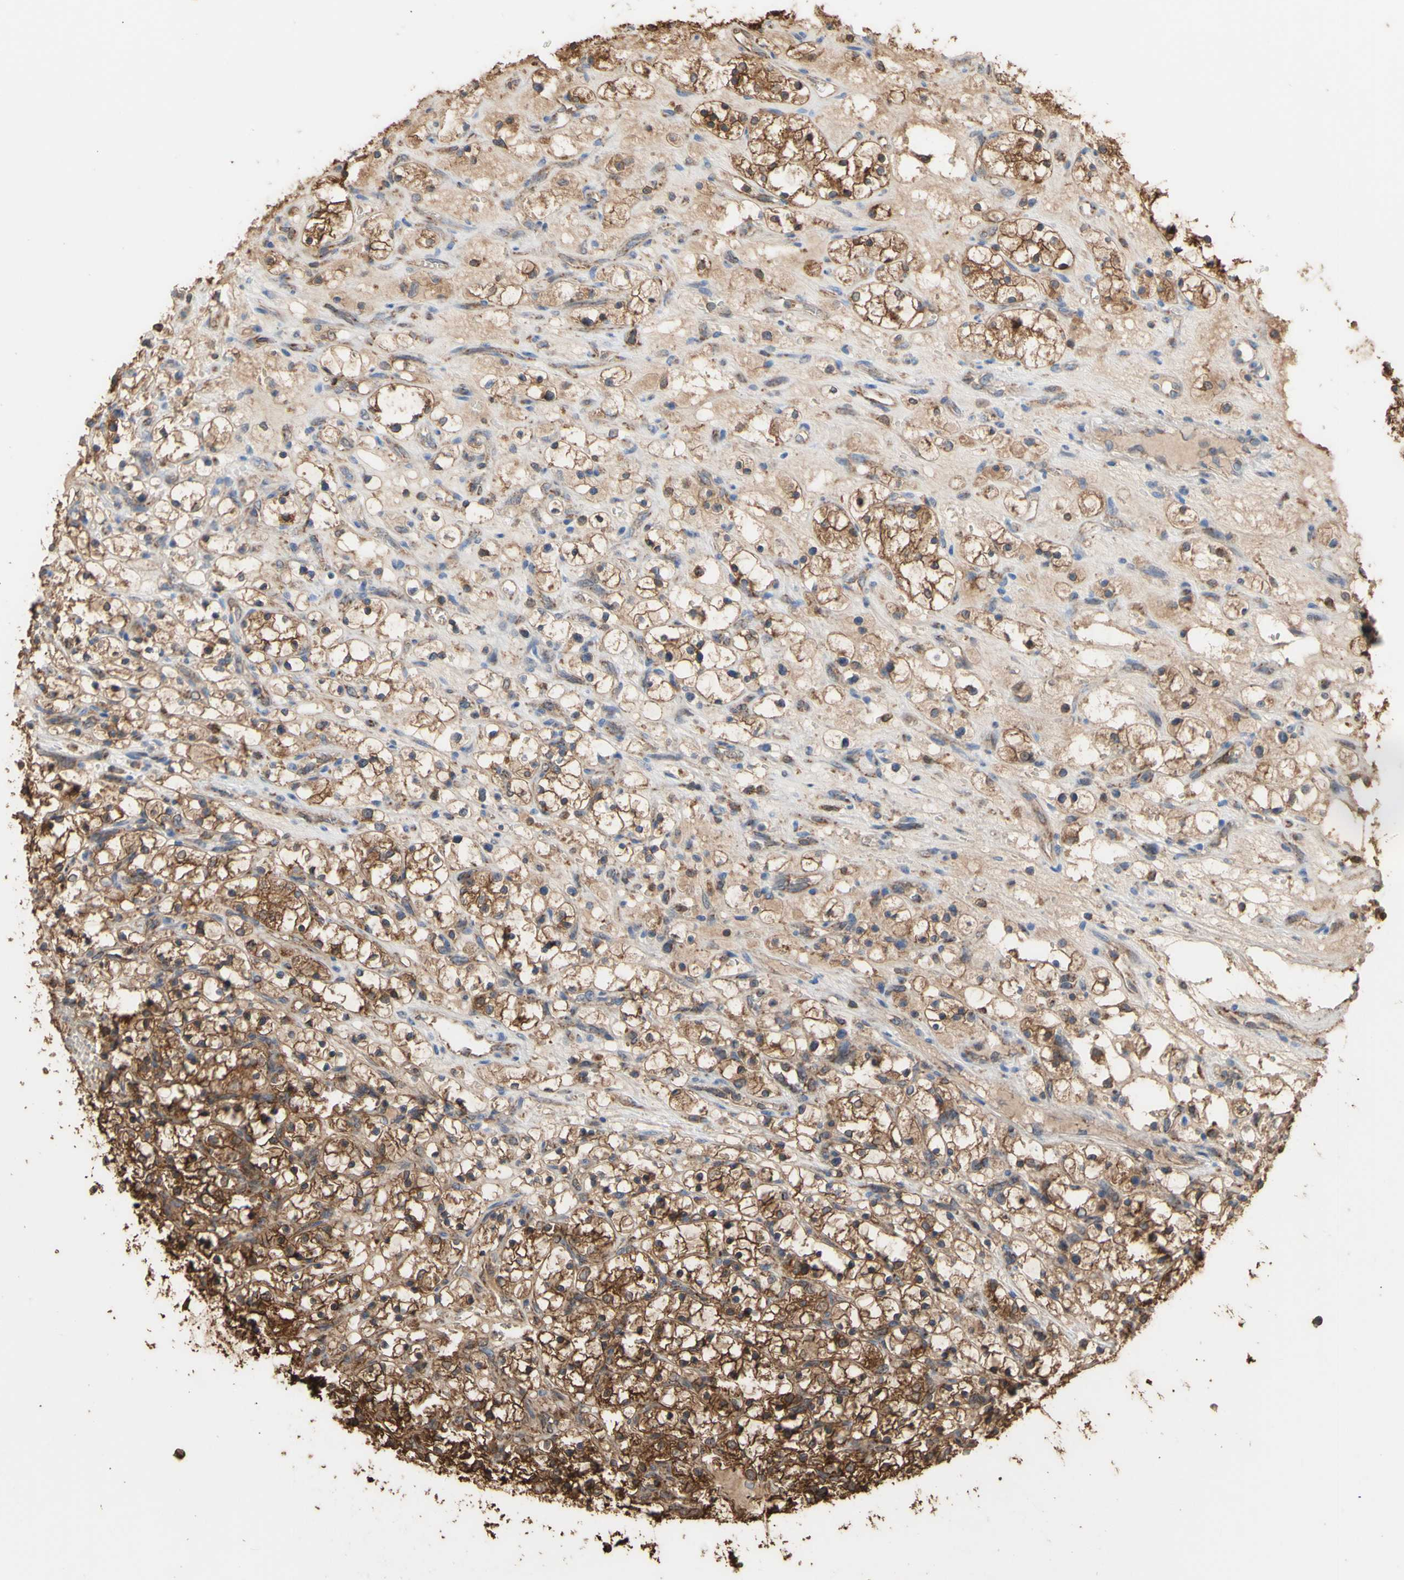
{"staining": {"intensity": "strong", "quantity": ">75%", "location": "cytoplasmic/membranous"}, "tissue": "renal cancer", "cell_type": "Tumor cells", "image_type": "cancer", "snomed": [{"axis": "morphology", "description": "Adenocarcinoma, NOS"}, {"axis": "topography", "description": "Kidney"}], "caption": "The photomicrograph exhibits staining of renal cancer, revealing strong cytoplasmic/membranous protein staining (brown color) within tumor cells. (DAB = brown stain, brightfield microscopy at high magnification).", "gene": "ALDH9A1", "patient": {"sex": "female", "age": 69}}